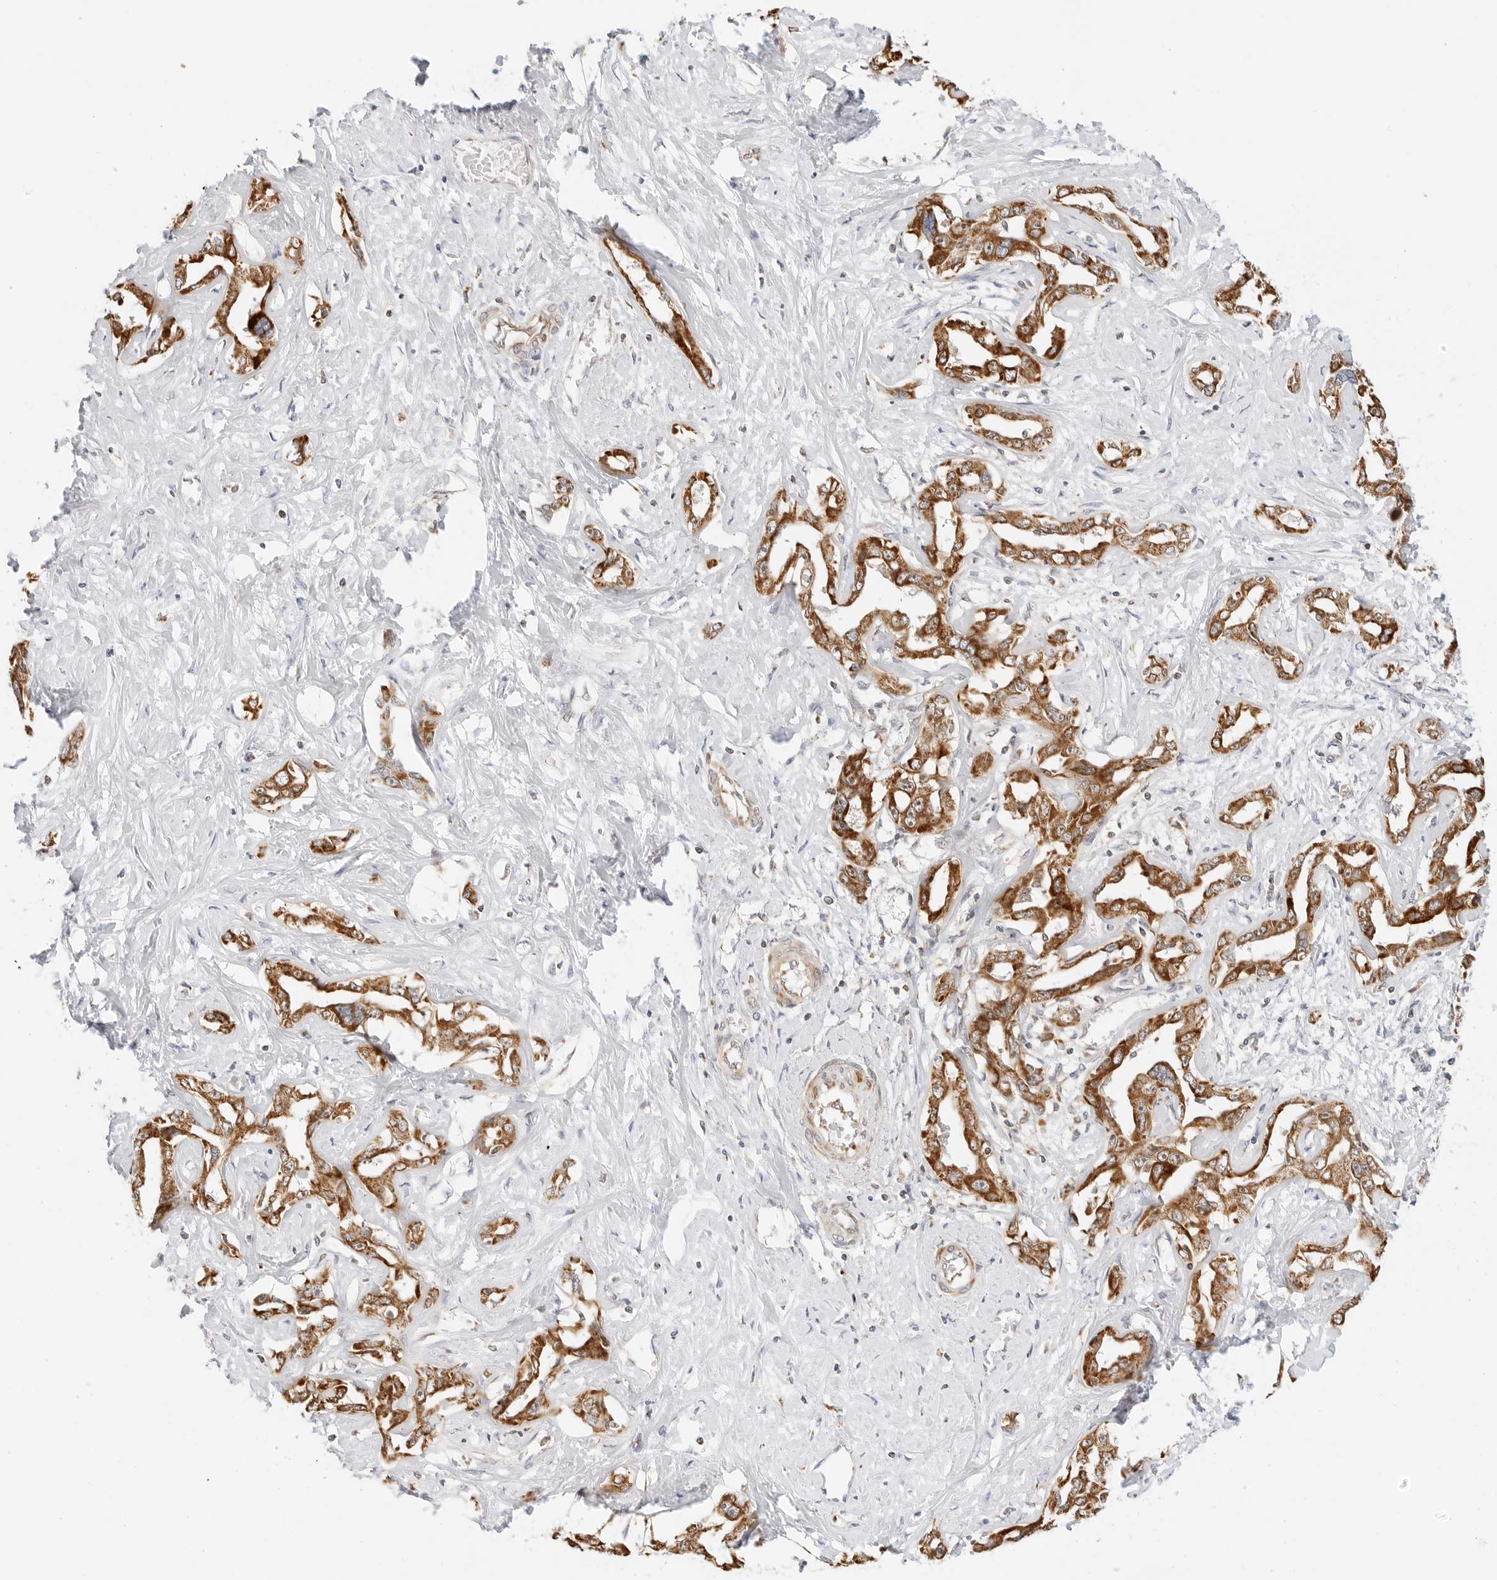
{"staining": {"intensity": "strong", "quantity": ">75%", "location": "cytoplasmic/membranous"}, "tissue": "liver cancer", "cell_type": "Tumor cells", "image_type": "cancer", "snomed": [{"axis": "morphology", "description": "Cholangiocarcinoma"}, {"axis": "topography", "description": "Liver"}], "caption": "Human cholangiocarcinoma (liver) stained for a protein (brown) shows strong cytoplasmic/membranous positive expression in about >75% of tumor cells.", "gene": "GORAB", "patient": {"sex": "male", "age": 59}}